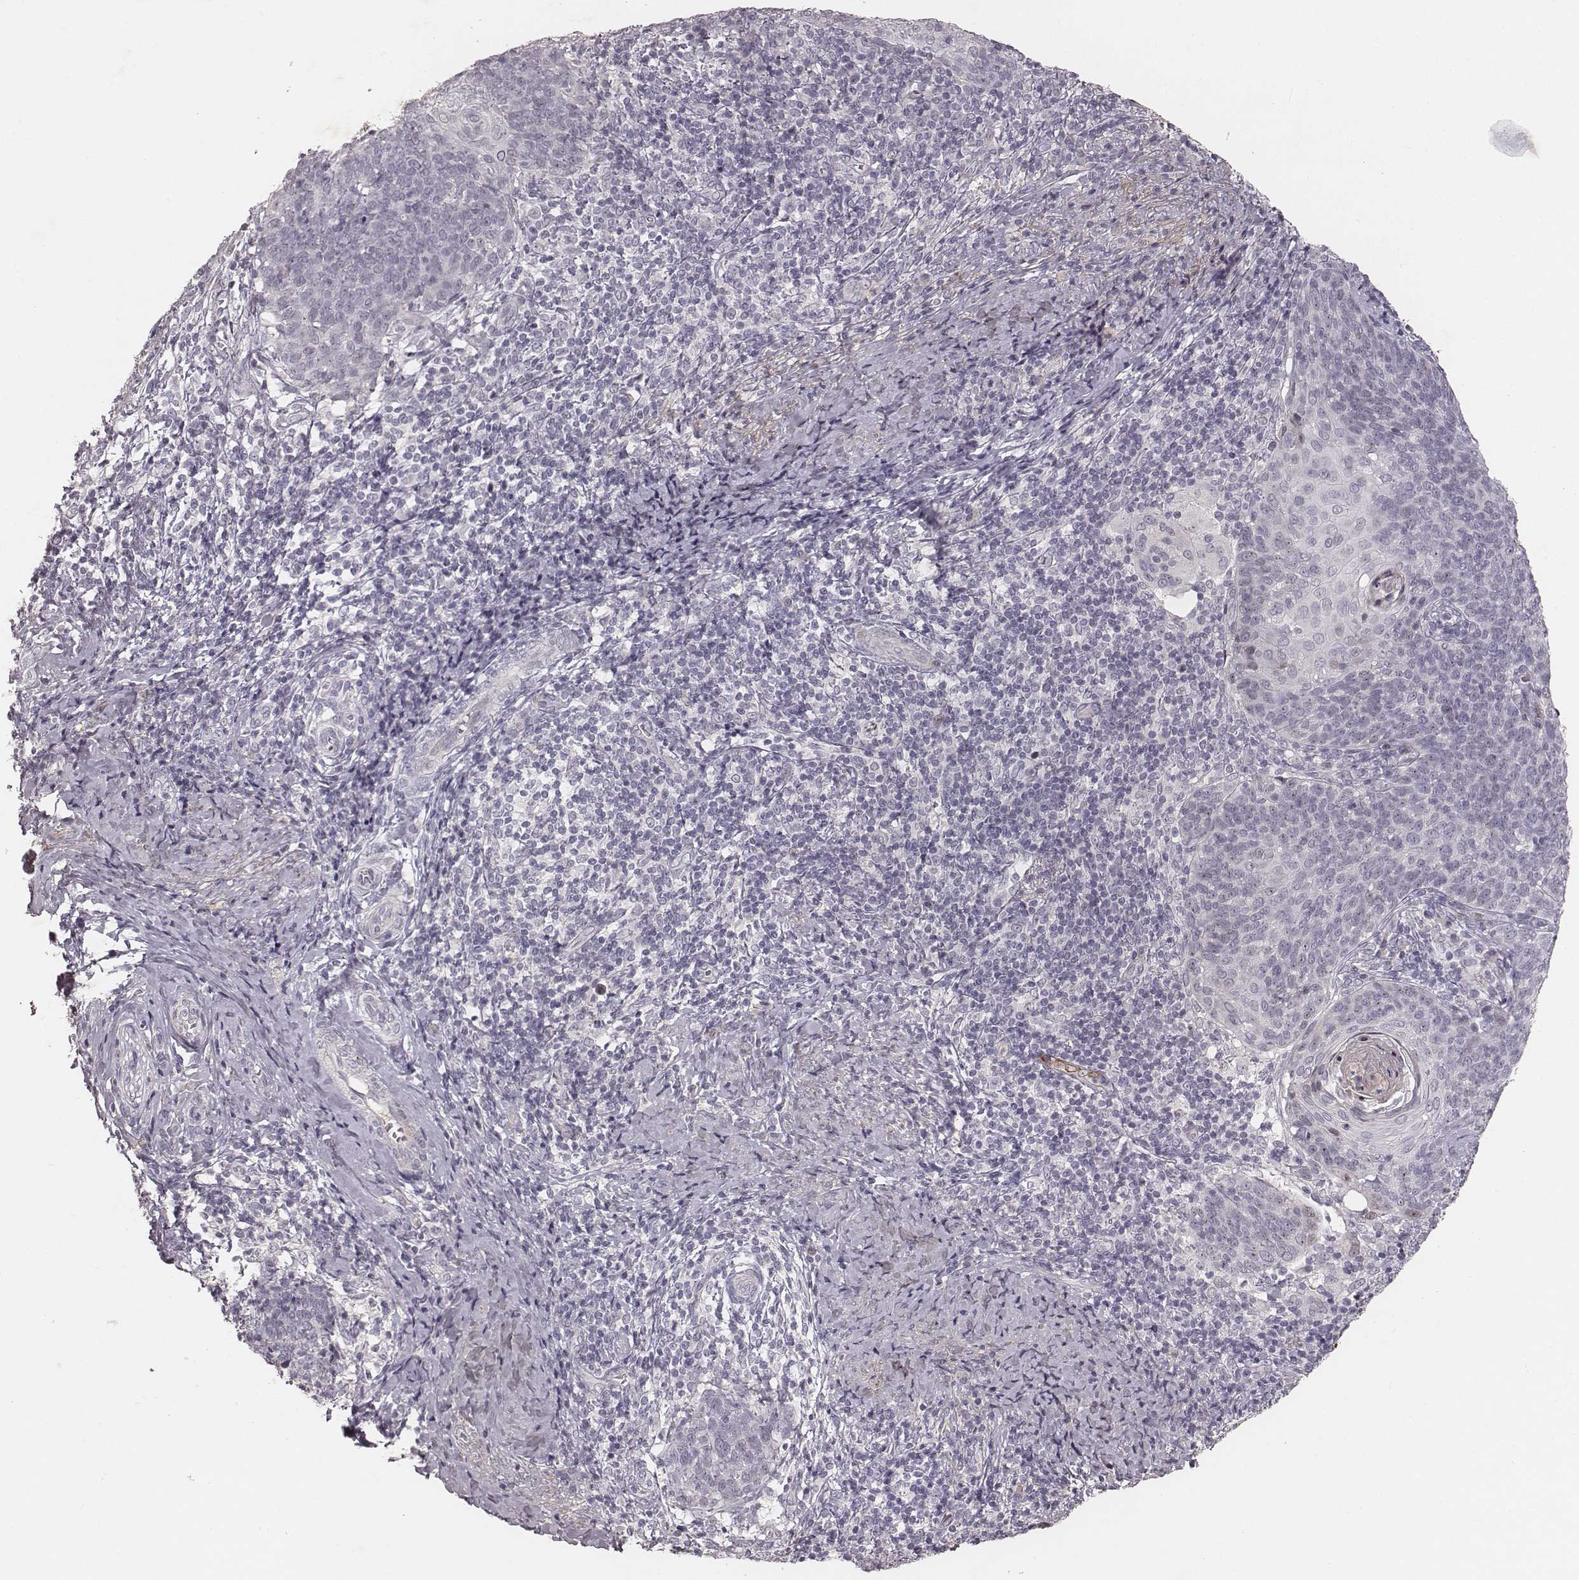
{"staining": {"intensity": "negative", "quantity": "none", "location": "none"}, "tissue": "cervical cancer", "cell_type": "Tumor cells", "image_type": "cancer", "snomed": [{"axis": "morphology", "description": "Normal tissue, NOS"}, {"axis": "morphology", "description": "Squamous cell carcinoma, NOS"}, {"axis": "topography", "description": "Cervix"}], "caption": "High magnification brightfield microscopy of squamous cell carcinoma (cervical) stained with DAB (brown) and counterstained with hematoxylin (blue): tumor cells show no significant positivity.", "gene": "MADCAM1", "patient": {"sex": "female", "age": 39}}